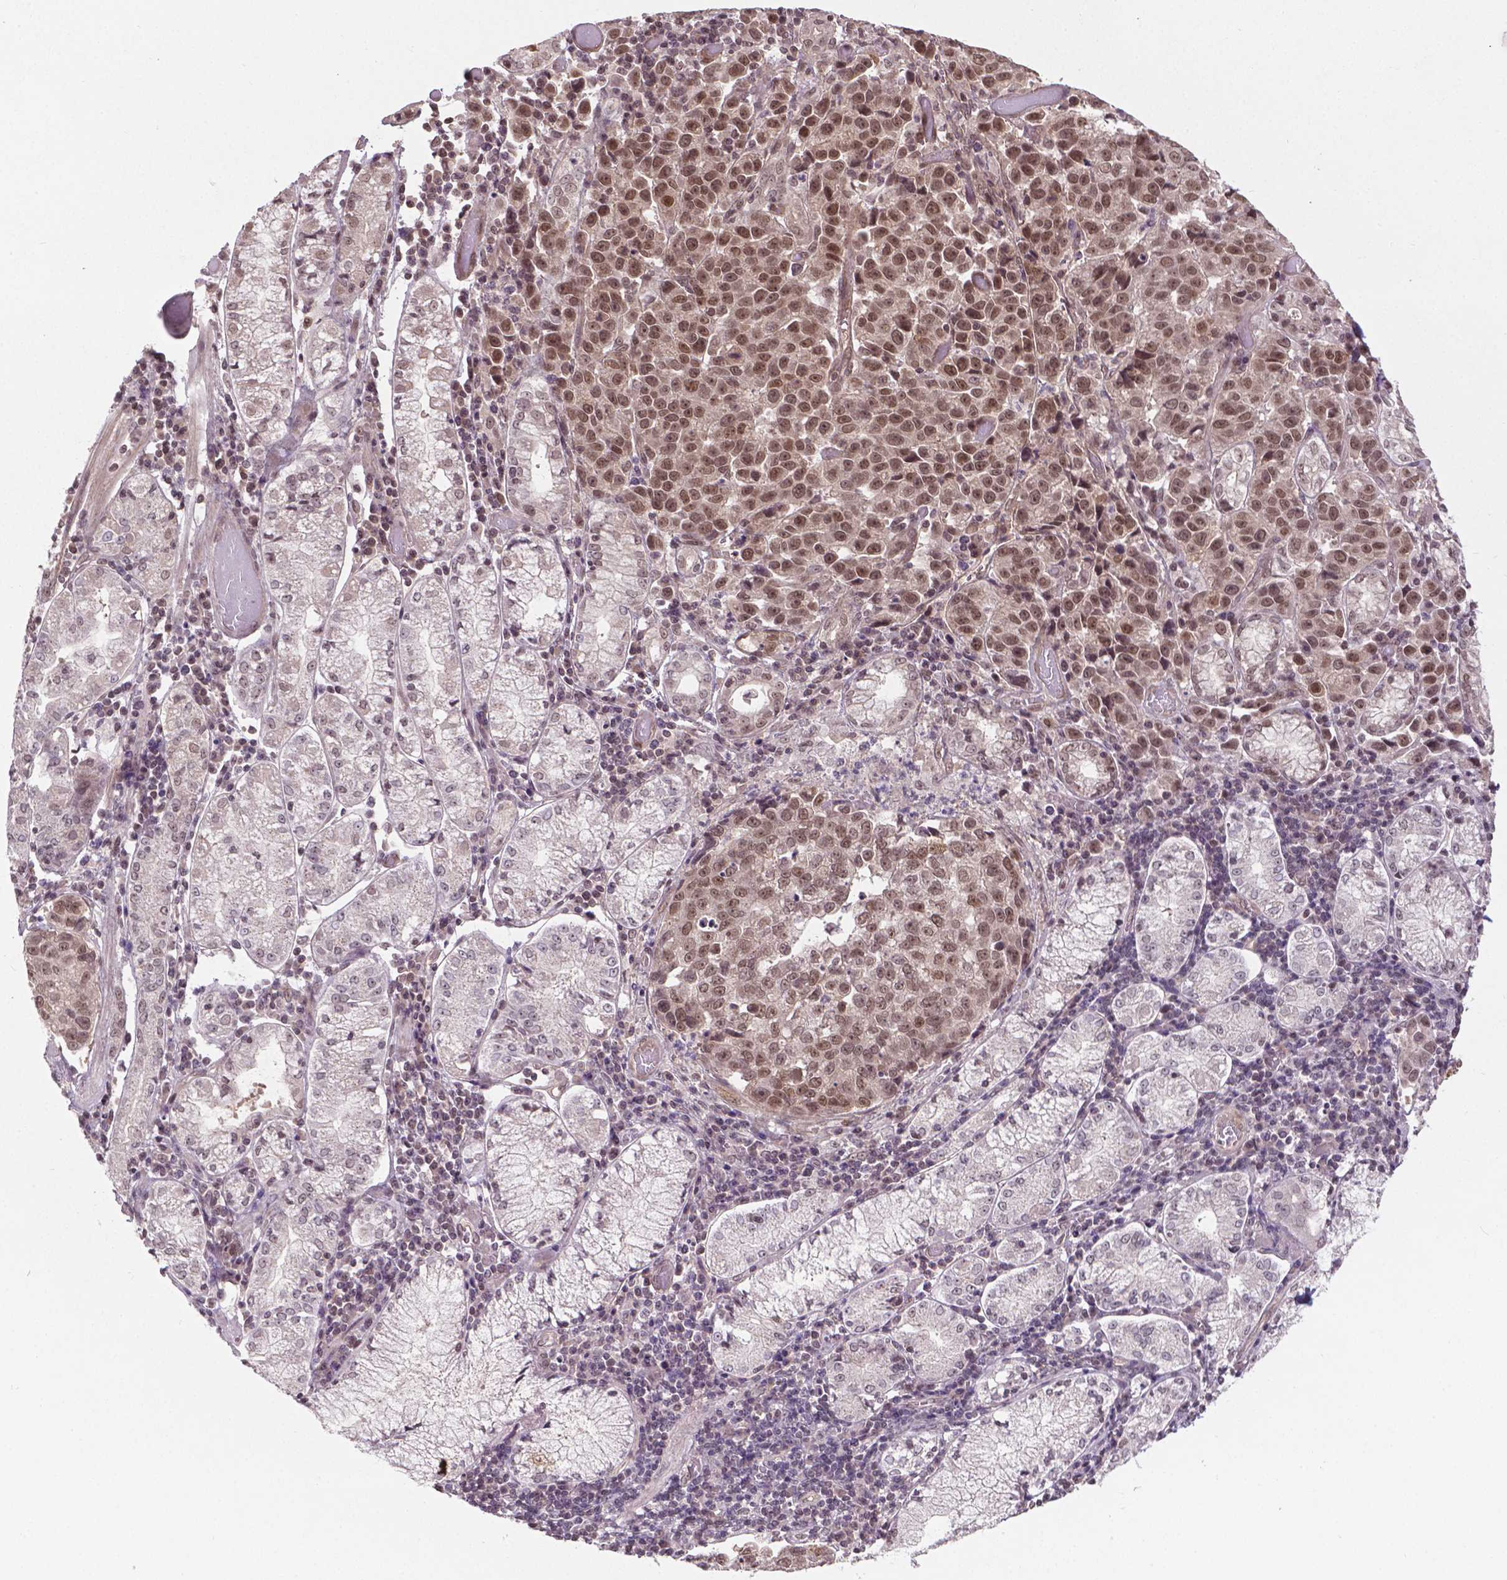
{"staining": {"intensity": "moderate", "quantity": ">75%", "location": "nuclear"}, "tissue": "stomach cancer", "cell_type": "Tumor cells", "image_type": "cancer", "snomed": [{"axis": "morphology", "description": "Adenocarcinoma, NOS"}, {"axis": "topography", "description": "Stomach"}], "caption": "The histopathology image exhibits staining of stomach cancer (adenocarcinoma), revealing moderate nuclear protein staining (brown color) within tumor cells. (IHC, brightfield microscopy, high magnification).", "gene": "ANKRD54", "patient": {"sex": "male", "age": 93}}